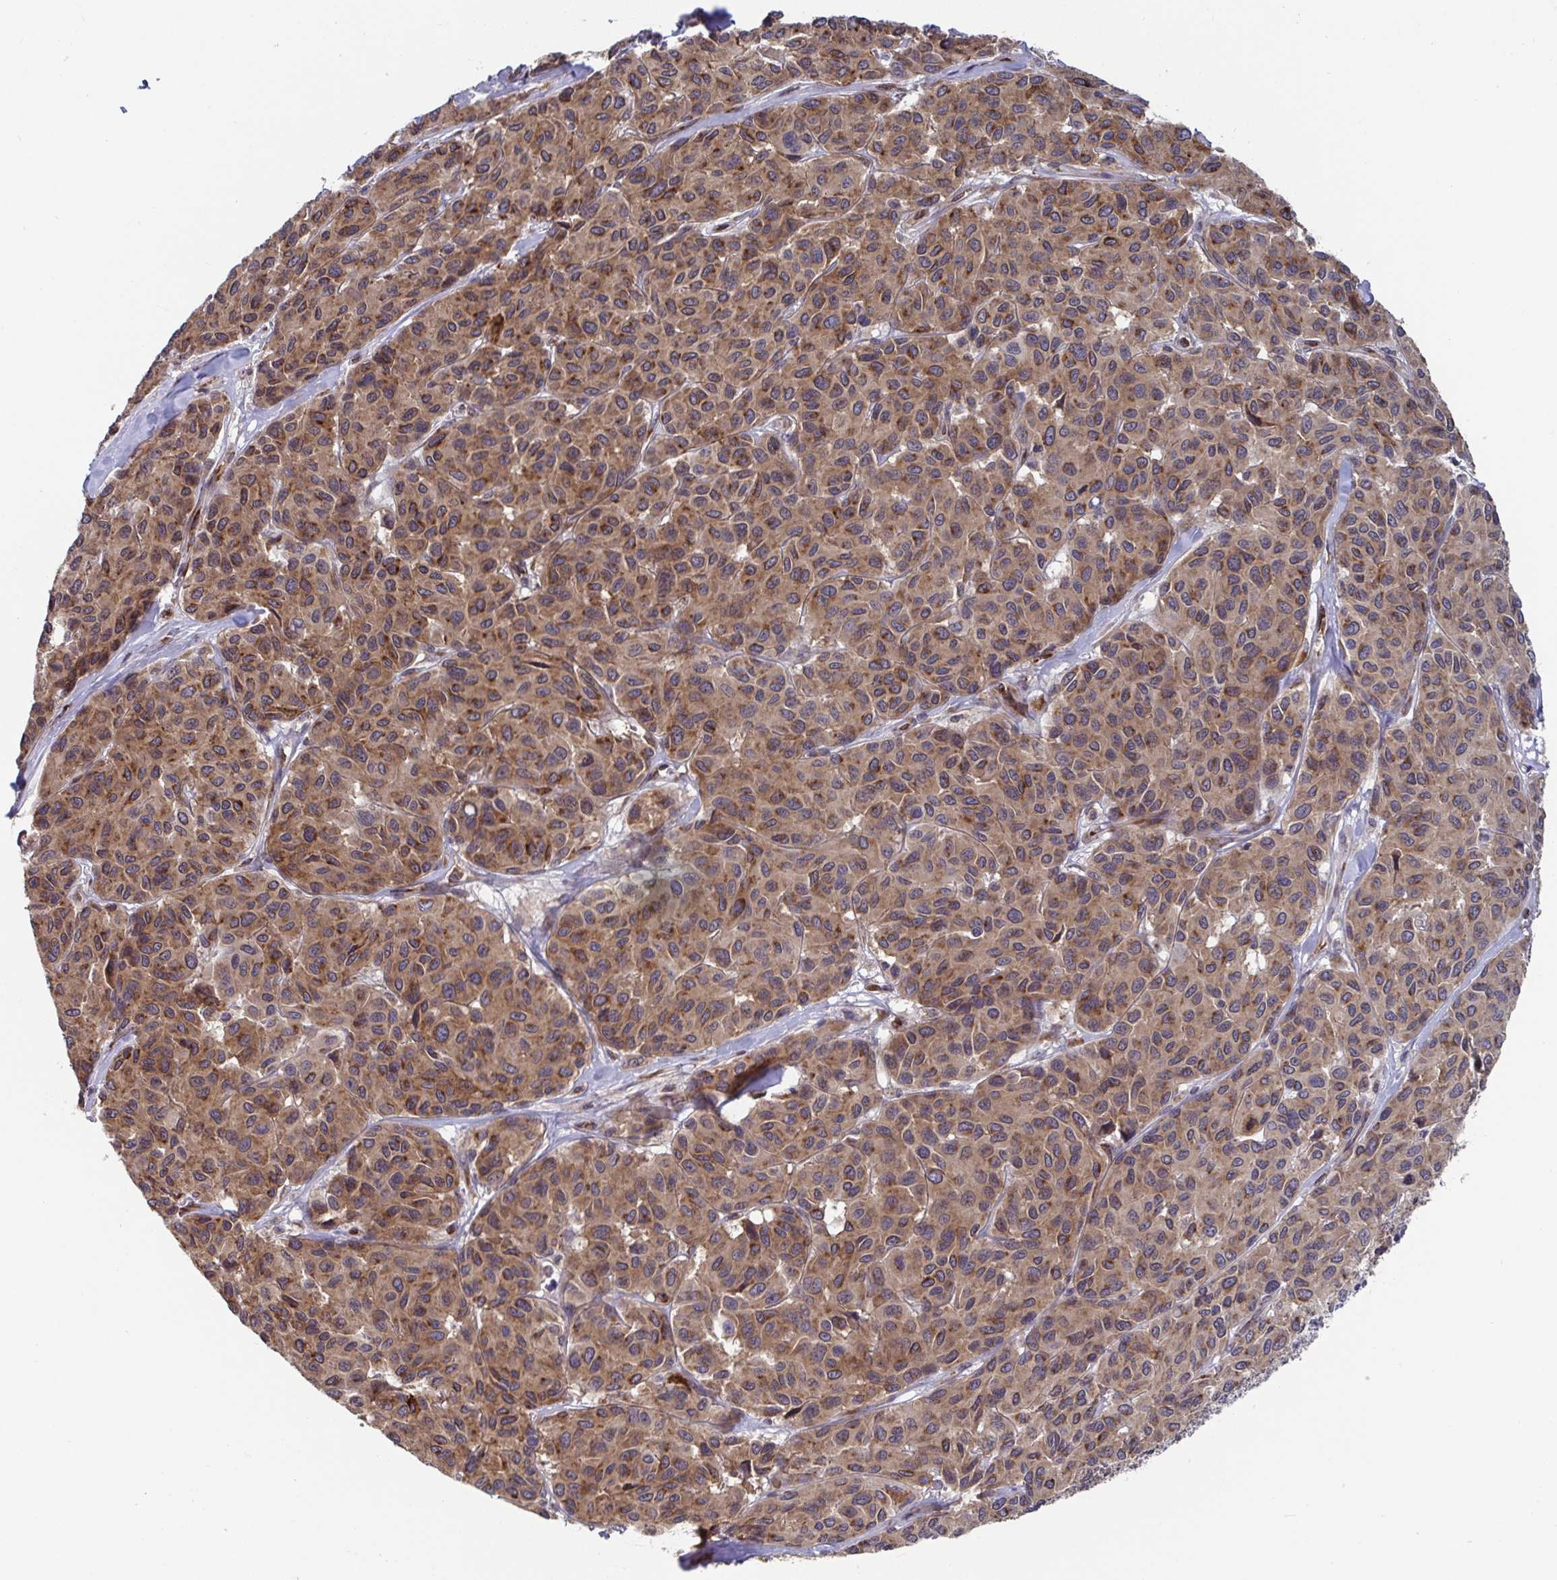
{"staining": {"intensity": "moderate", "quantity": ">75%", "location": "cytoplasmic/membranous"}, "tissue": "melanoma", "cell_type": "Tumor cells", "image_type": "cancer", "snomed": [{"axis": "morphology", "description": "Malignant melanoma, NOS"}, {"axis": "topography", "description": "Skin"}], "caption": "Protein analysis of melanoma tissue reveals moderate cytoplasmic/membranous positivity in about >75% of tumor cells.", "gene": "ATP5MJ", "patient": {"sex": "female", "age": 66}}